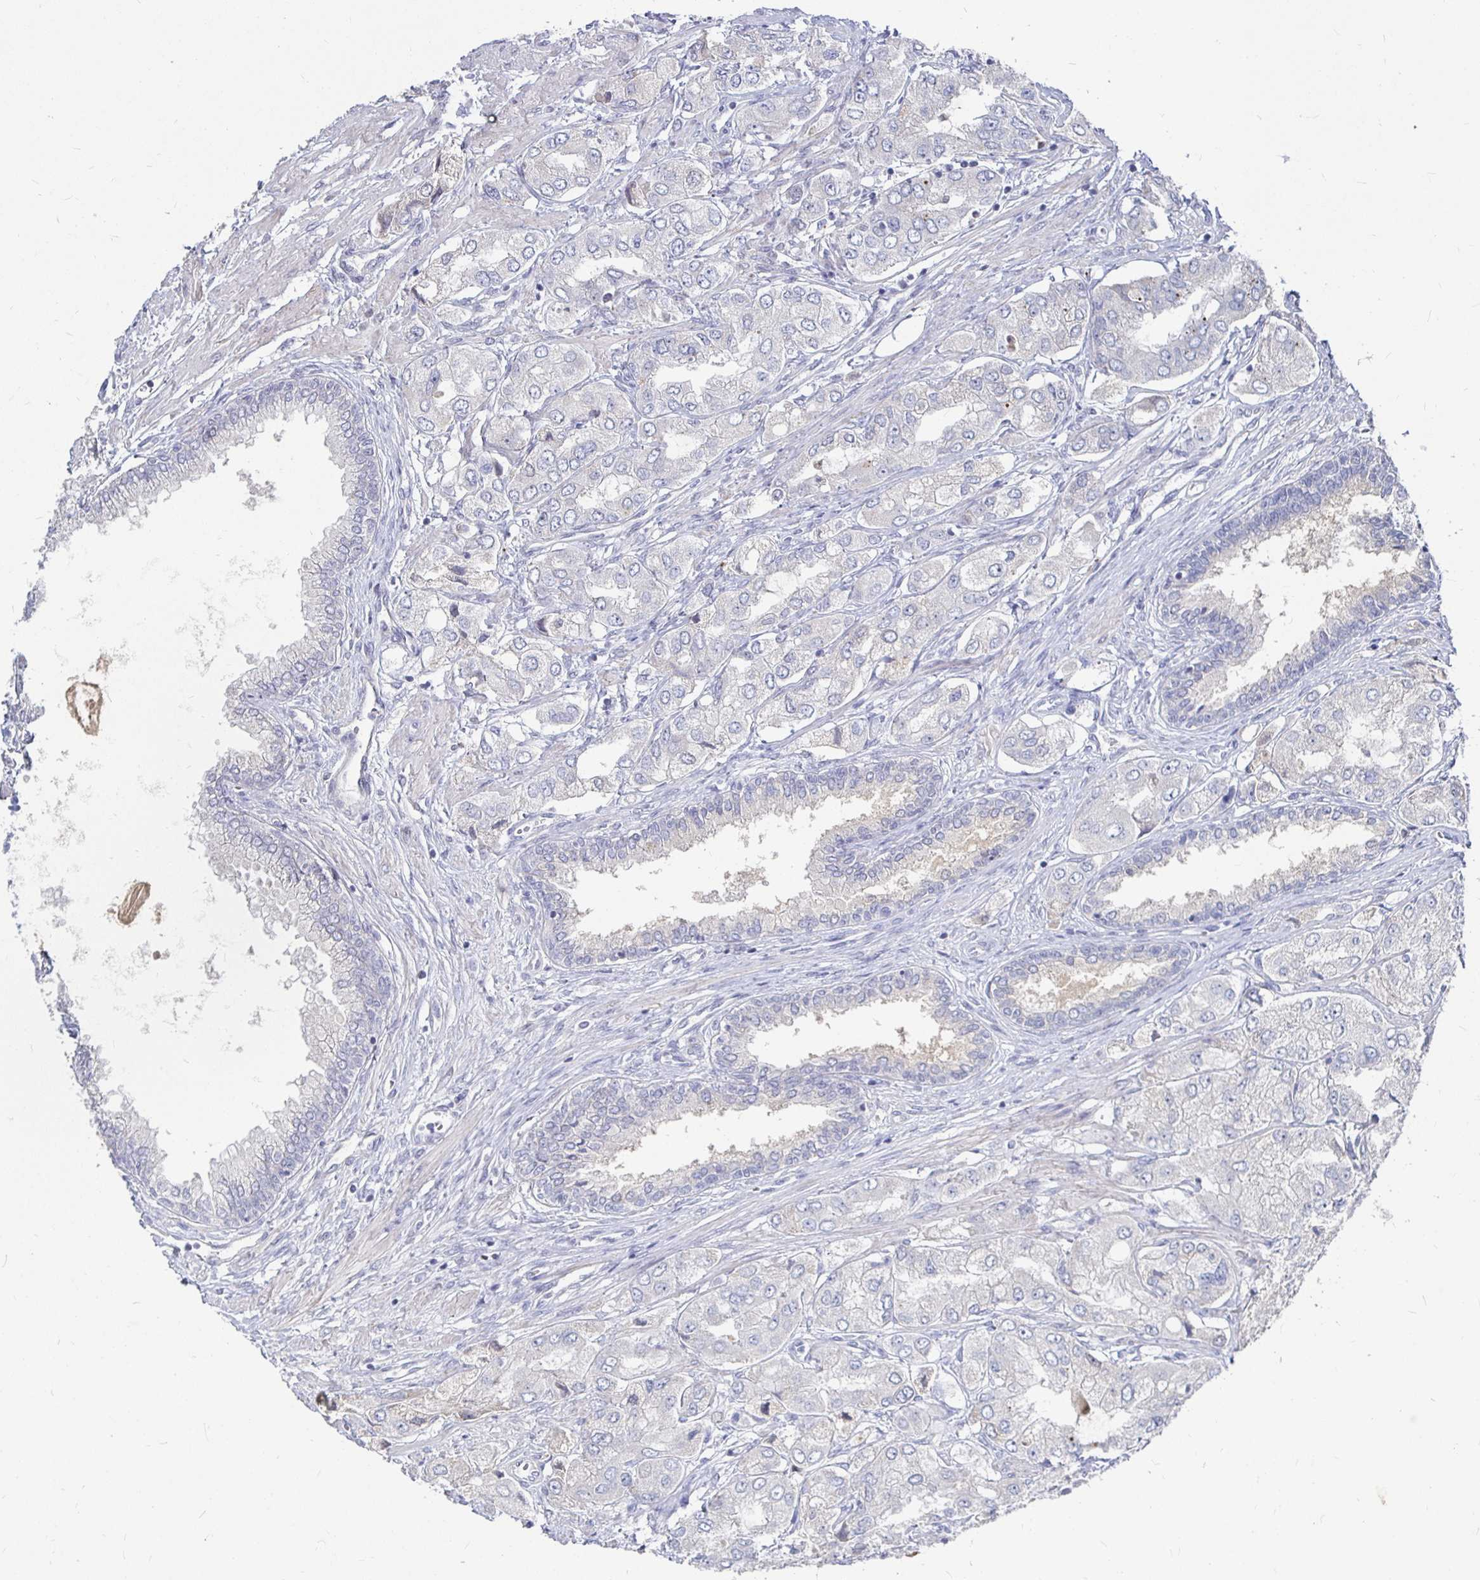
{"staining": {"intensity": "negative", "quantity": "none", "location": "none"}, "tissue": "prostate cancer", "cell_type": "Tumor cells", "image_type": "cancer", "snomed": [{"axis": "morphology", "description": "Adenocarcinoma, Low grade"}, {"axis": "topography", "description": "Prostate"}], "caption": "Protein analysis of low-grade adenocarcinoma (prostate) displays no significant expression in tumor cells.", "gene": "RNF144B", "patient": {"sex": "male", "age": 69}}